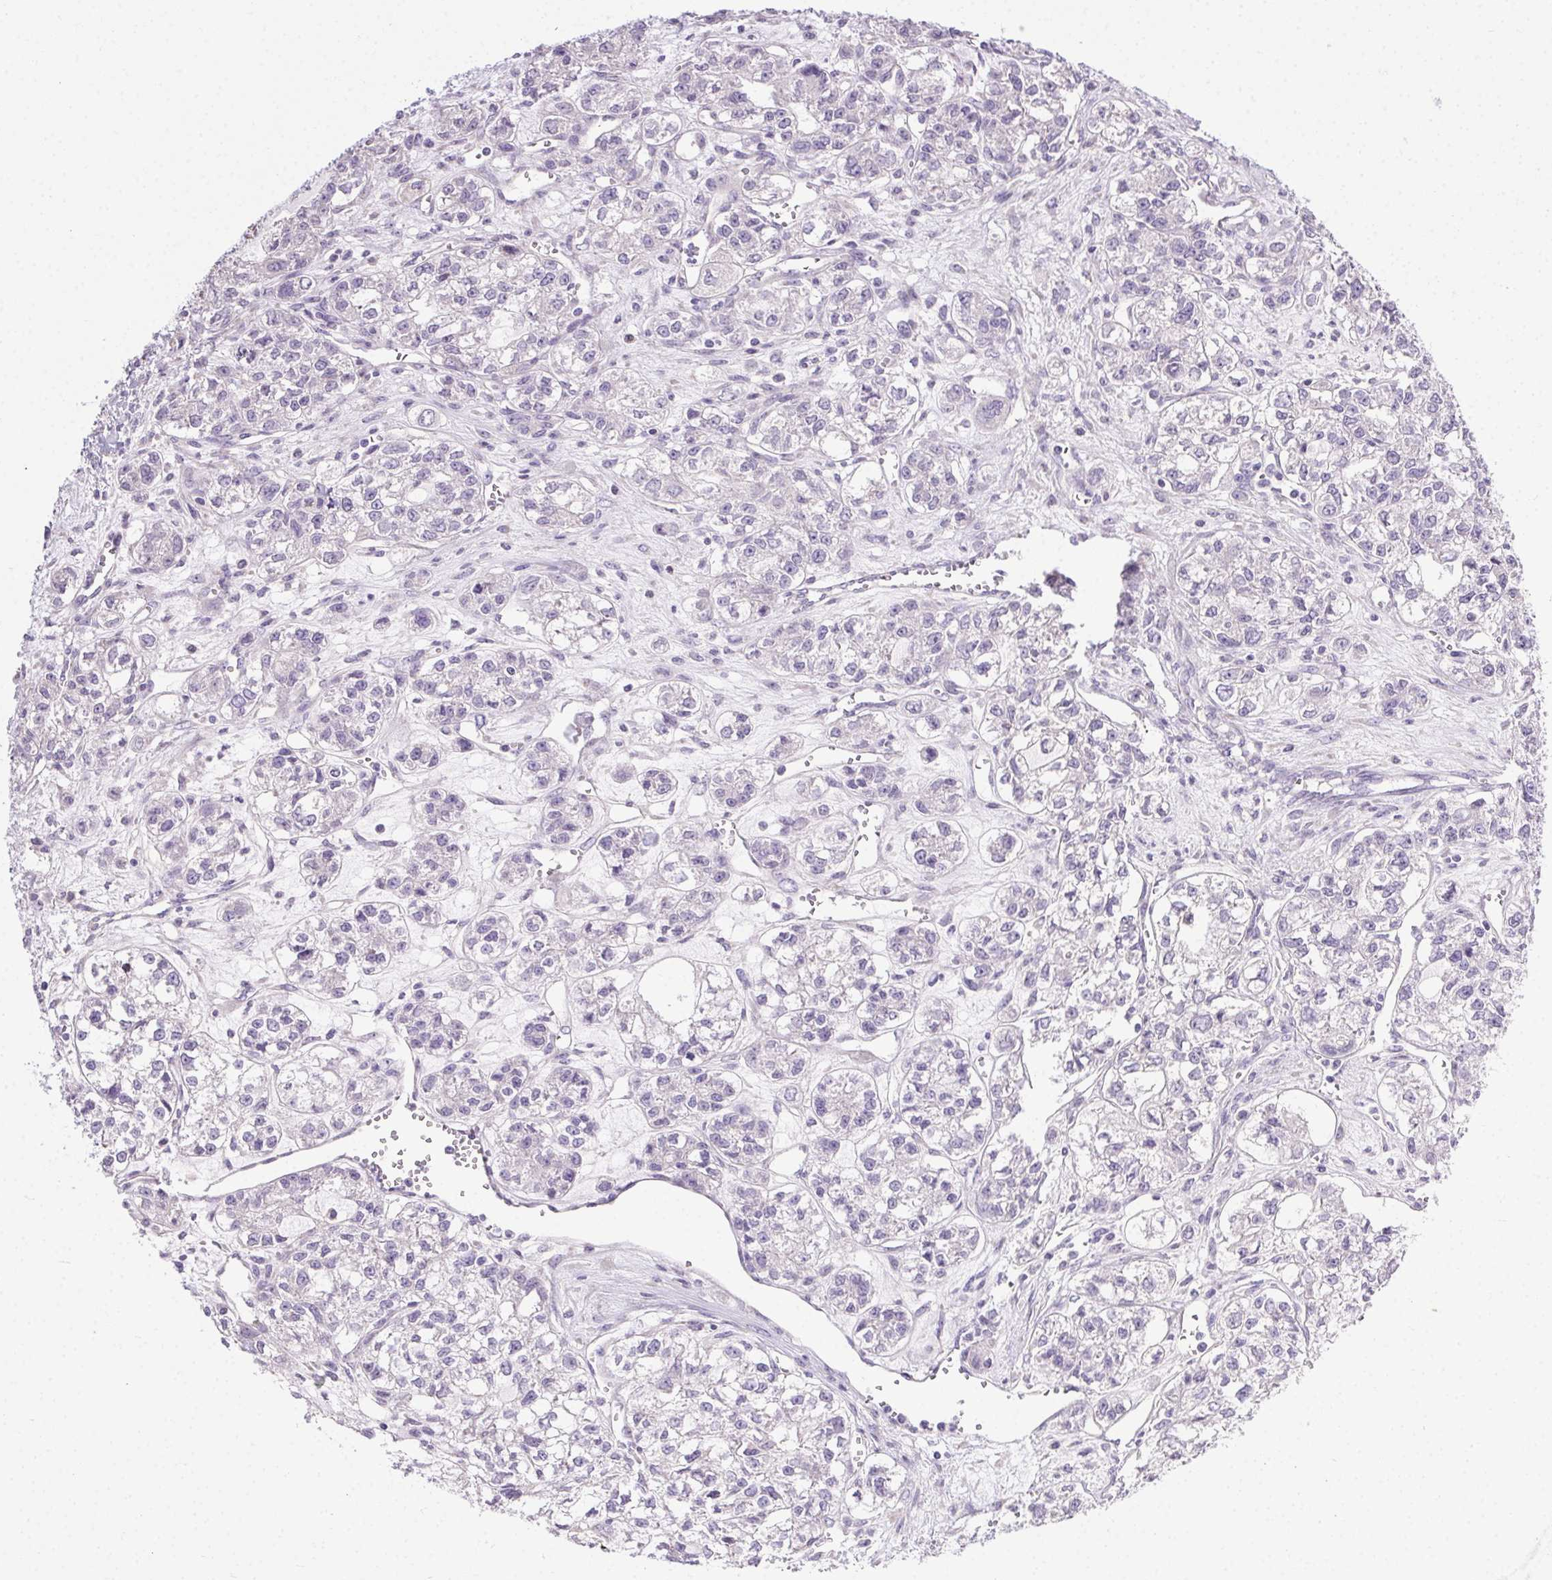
{"staining": {"intensity": "negative", "quantity": "none", "location": "none"}, "tissue": "ovarian cancer", "cell_type": "Tumor cells", "image_type": "cancer", "snomed": [{"axis": "morphology", "description": "Carcinoma, endometroid"}, {"axis": "topography", "description": "Ovary"}], "caption": "A histopathology image of ovarian cancer stained for a protein reveals no brown staining in tumor cells. (DAB (3,3'-diaminobenzidine) immunohistochemistry visualized using brightfield microscopy, high magnification).", "gene": "SNX31", "patient": {"sex": "female", "age": 64}}